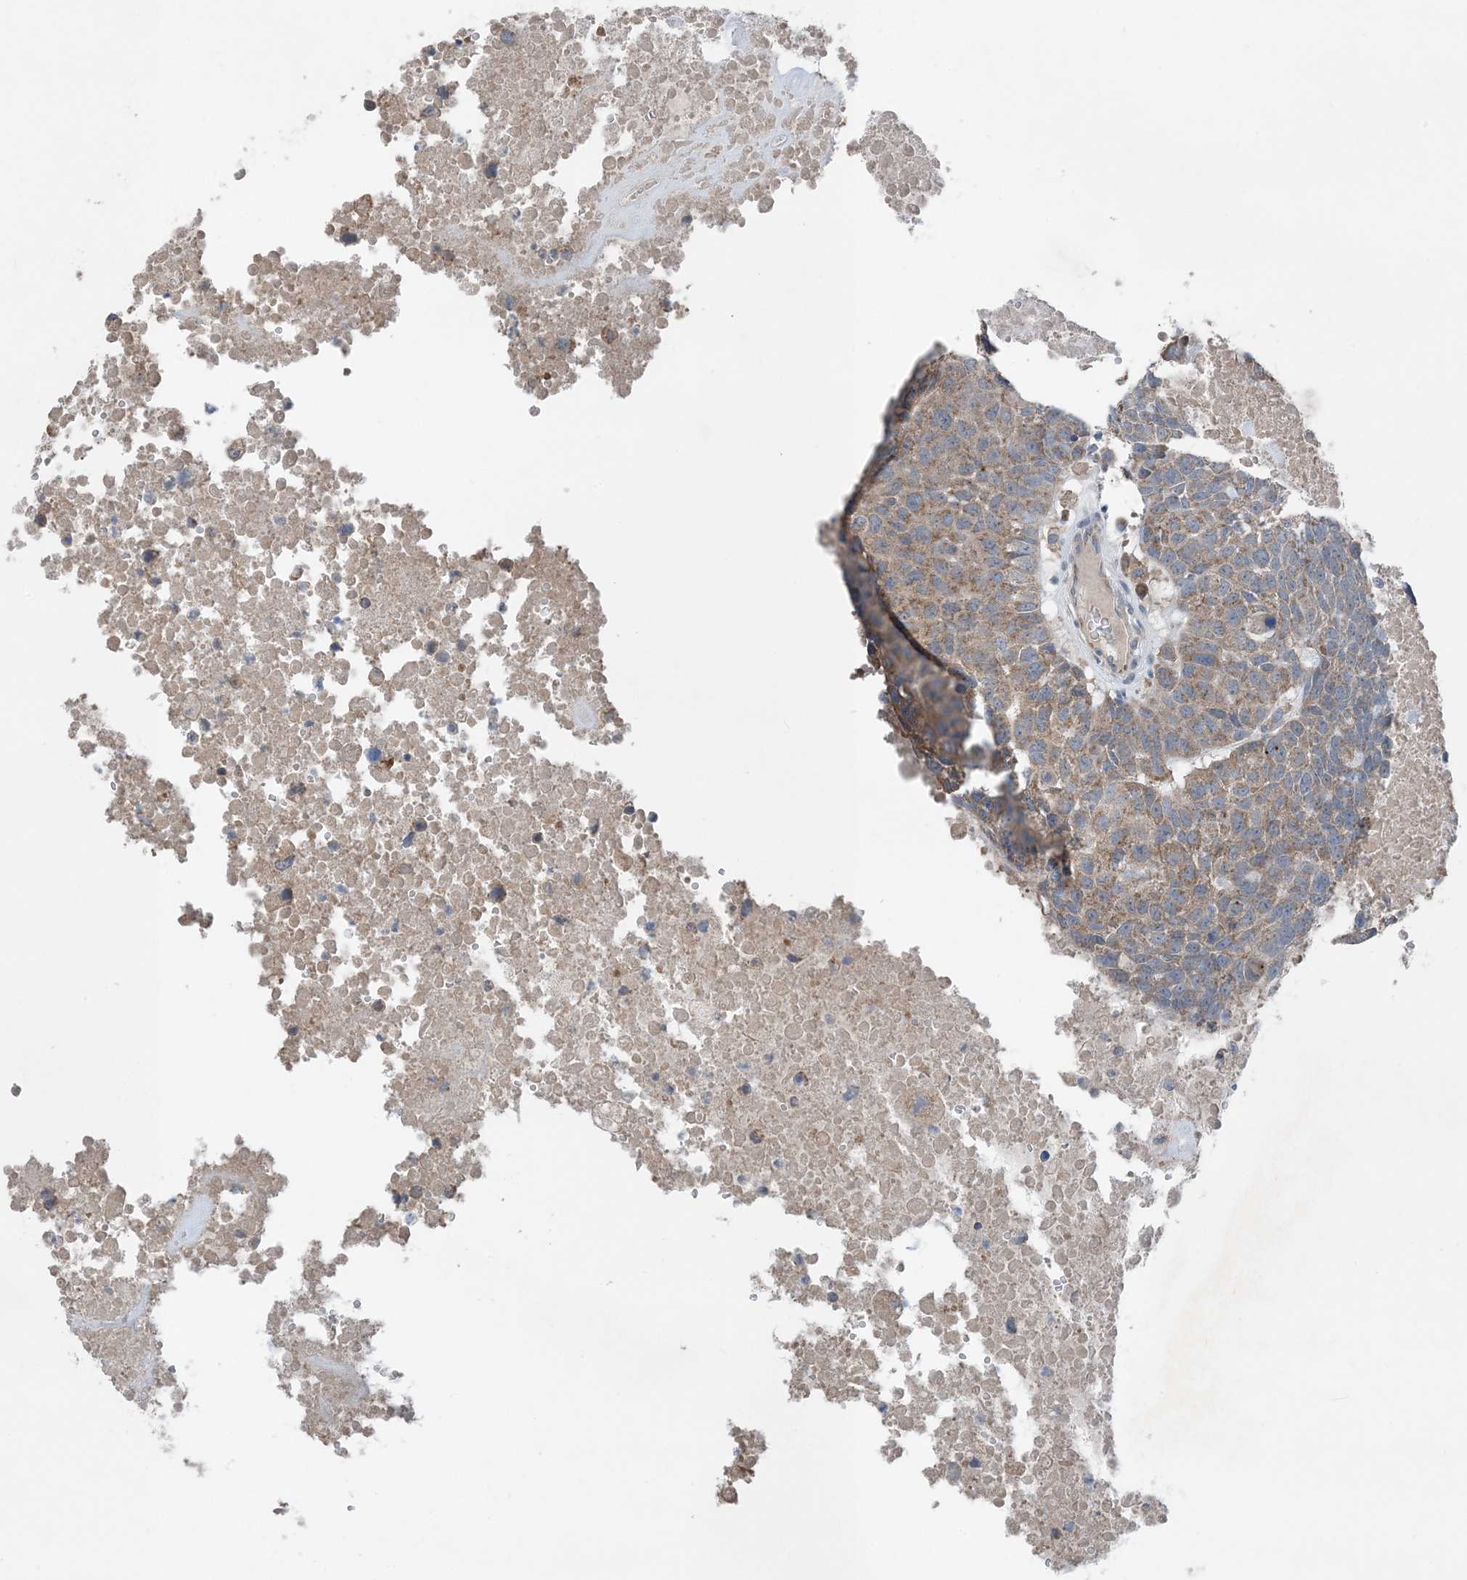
{"staining": {"intensity": "moderate", "quantity": ">75%", "location": "cytoplasmic/membranous"}, "tissue": "head and neck cancer", "cell_type": "Tumor cells", "image_type": "cancer", "snomed": [{"axis": "morphology", "description": "Squamous cell carcinoma, NOS"}, {"axis": "topography", "description": "Head-Neck"}], "caption": "Immunohistochemistry (IHC) staining of head and neck cancer, which shows medium levels of moderate cytoplasmic/membranous staining in about >75% of tumor cells indicating moderate cytoplasmic/membranous protein positivity. The staining was performed using DAB (3,3'-diaminobenzidine) (brown) for protein detection and nuclei were counterstained in hematoxylin (blue).", "gene": "DHX30", "patient": {"sex": "male", "age": 66}}